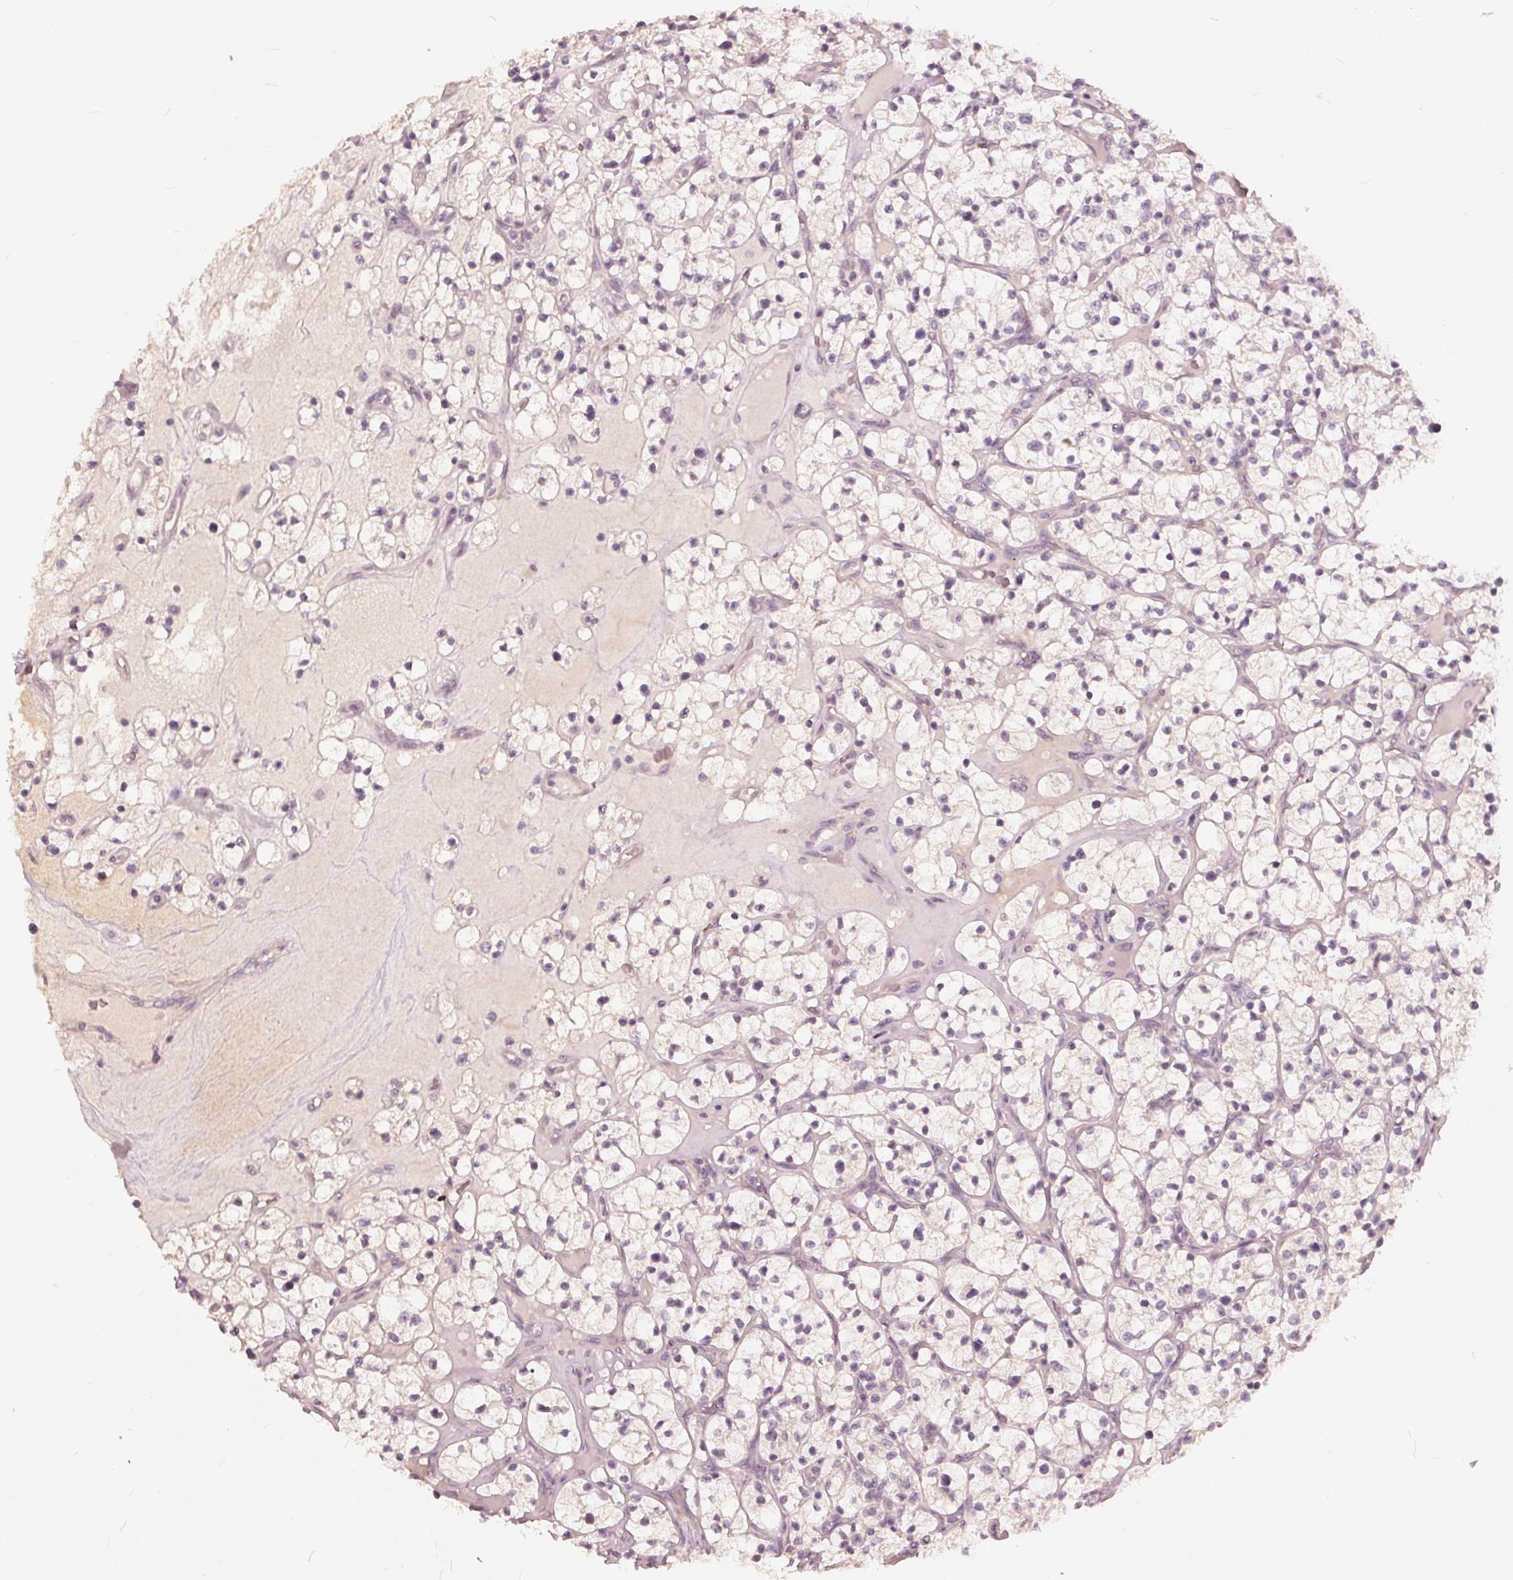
{"staining": {"intensity": "negative", "quantity": "none", "location": "none"}, "tissue": "renal cancer", "cell_type": "Tumor cells", "image_type": "cancer", "snomed": [{"axis": "morphology", "description": "Adenocarcinoma, NOS"}, {"axis": "topography", "description": "Kidney"}], "caption": "A histopathology image of adenocarcinoma (renal) stained for a protein displays no brown staining in tumor cells.", "gene": "KLK13", "patient": {"sex": "female", "age": 64}}